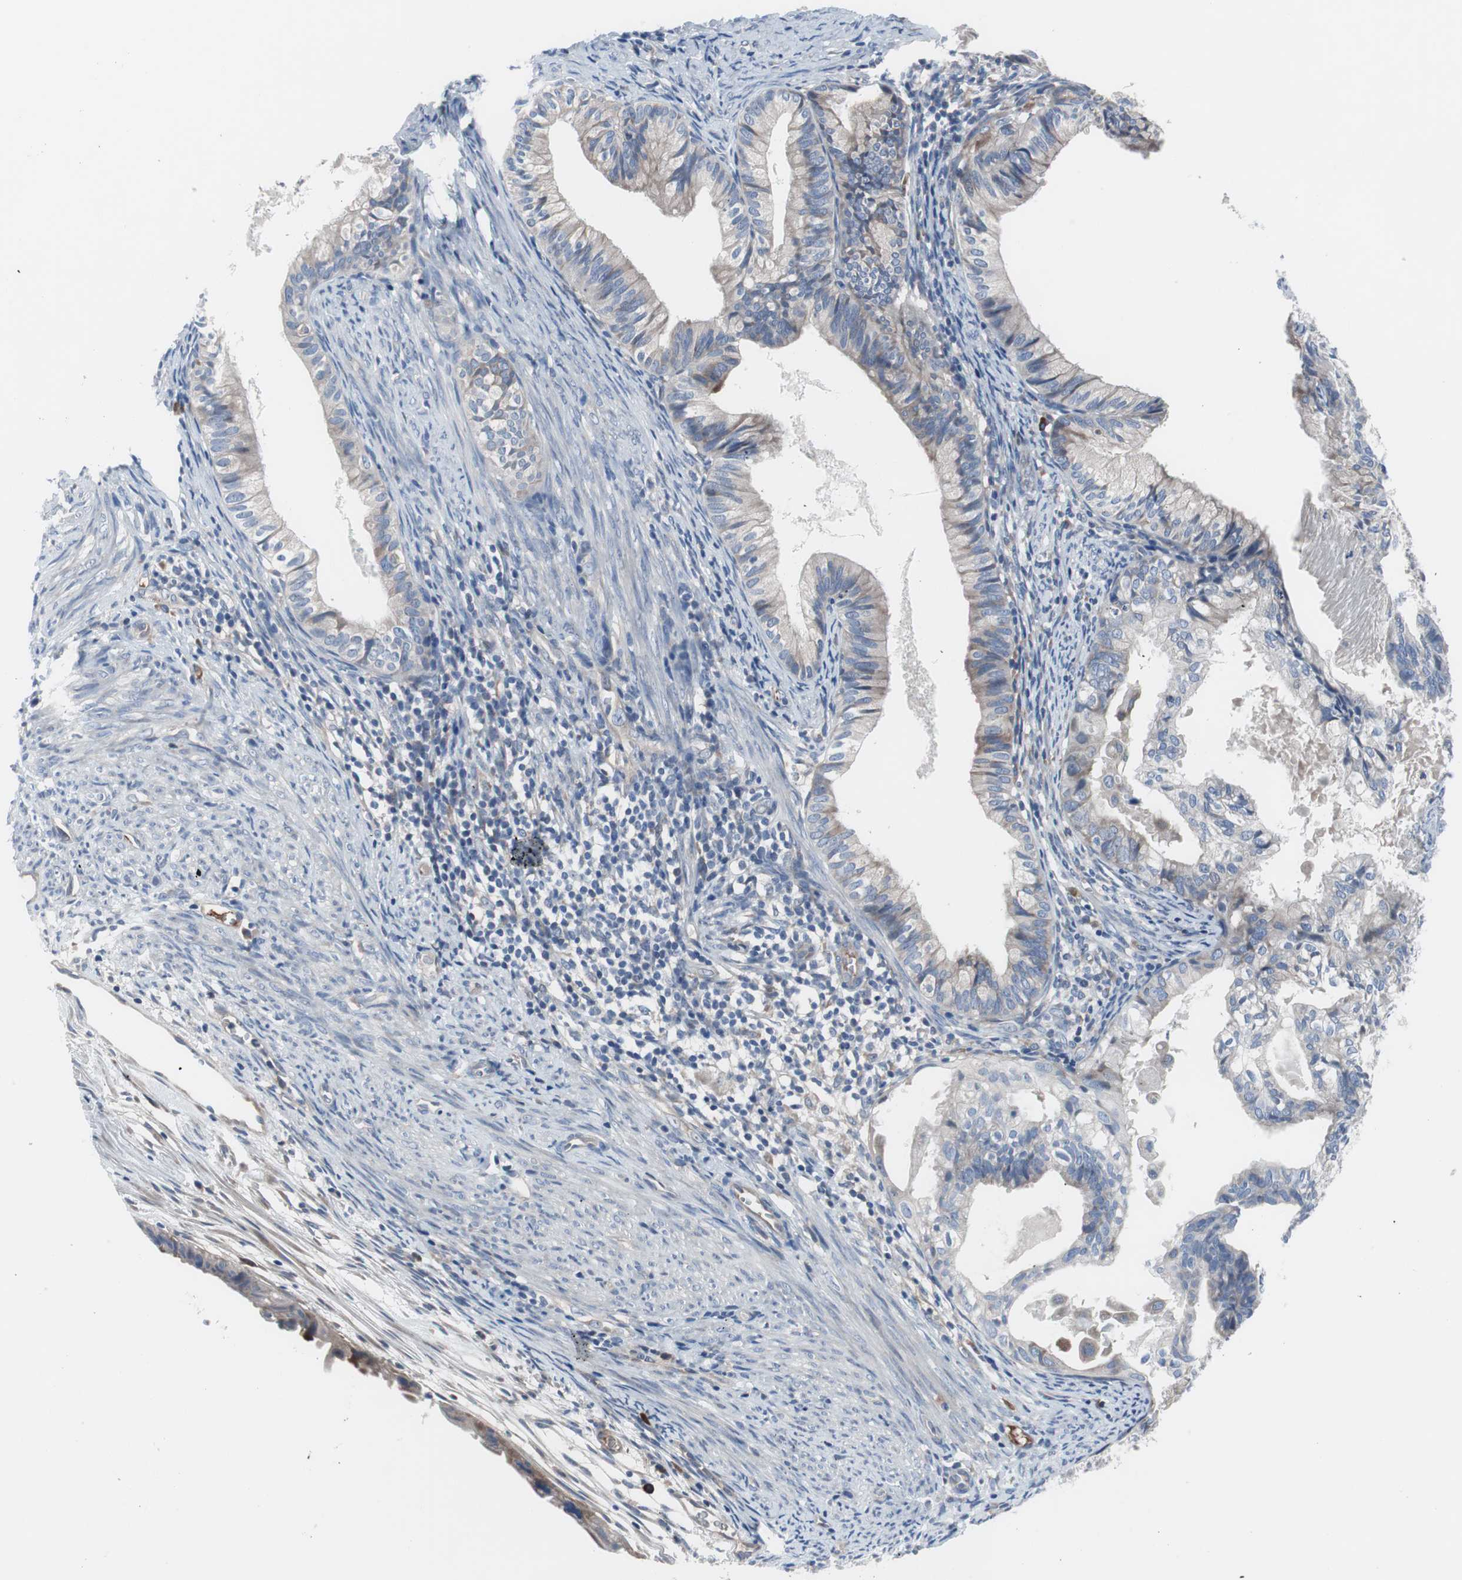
{"staining": {"intensity": "weak", "quantity": ">75%", "location": "cytoplasmic/membranous"}, "tissue": "cervical cancer", "cell_type": "Tumor cells", "image_type": "cancer", "snomed": [{"axis": "morphology", "description": "Normal tissue, NOS"}, {"axis": "morphology", "description": "Adenocarcinoma, NOS"}, {"axis": "topography", "description": "Cervix"}, {"axis": "topography", "description": "Endometrium"}], "caption": "Tumor cells display weak cytoplasmic/membranous expression in about >75% of cells in cervical adenocarcinoma.", "gene": "KANSL1", "patient": {"sex": "female", "age": 86}}